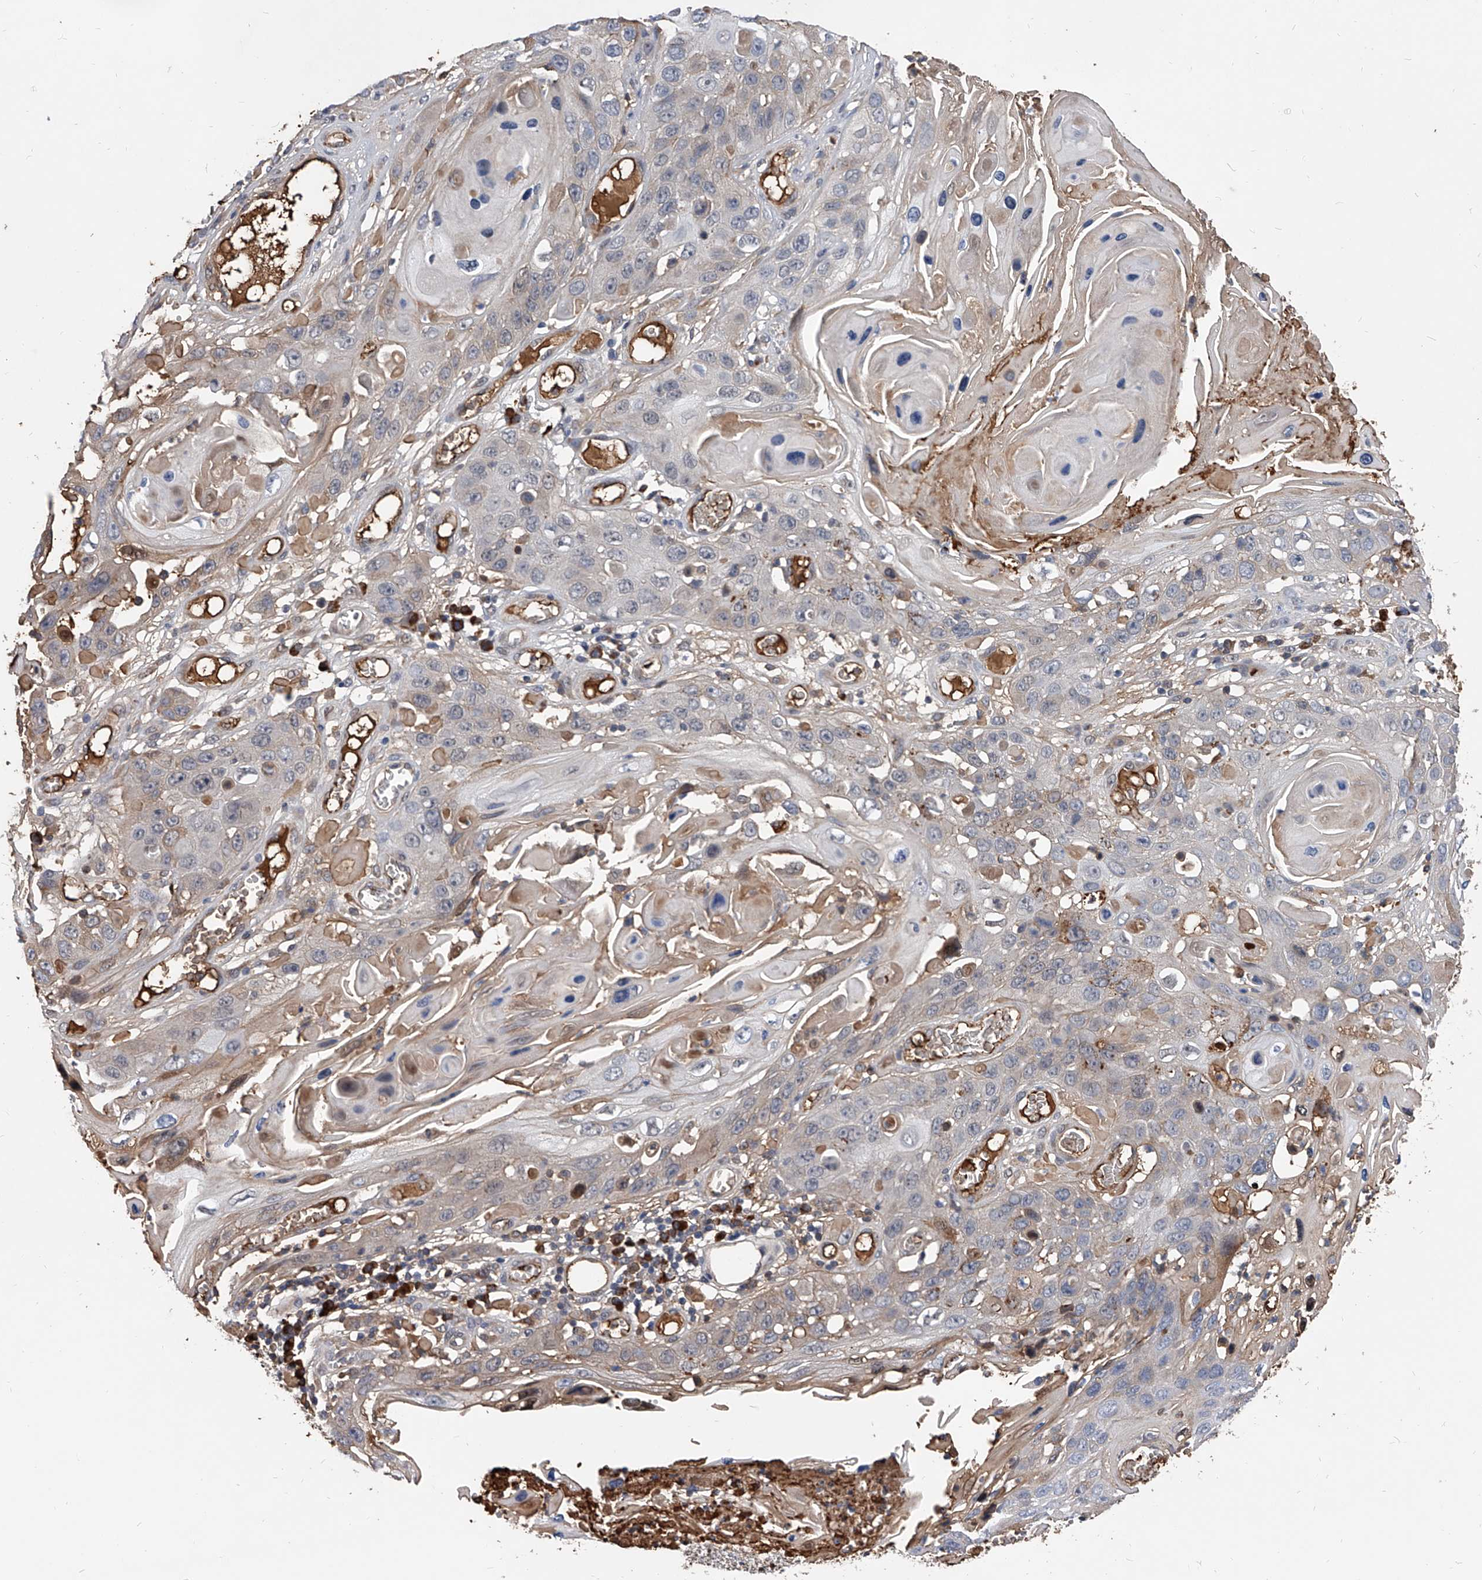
{"staining": {"intensity": "moderate", "quantity": "<25%", "location": "cytoplasmic/membranous"}, "tissue": "skin cancer", "cell_type": "Tumor cells", "image_type": "cancer", "snomed": [{"axis": "morphology", "description": "Squamous cell carcinoma, NOS"}, {"axis": "topography", "description": "Skin"}], "caption": "An immunohistochemistry photomicrograph of neoplastic tissue is shown. Protein staining in brown shows moderate cytoplasmic/membranous positivity in skin squamous cell carcinoma within tumor cells.", "gene": "ZNF25", "patient": {"sex": "male", "age": 55}}